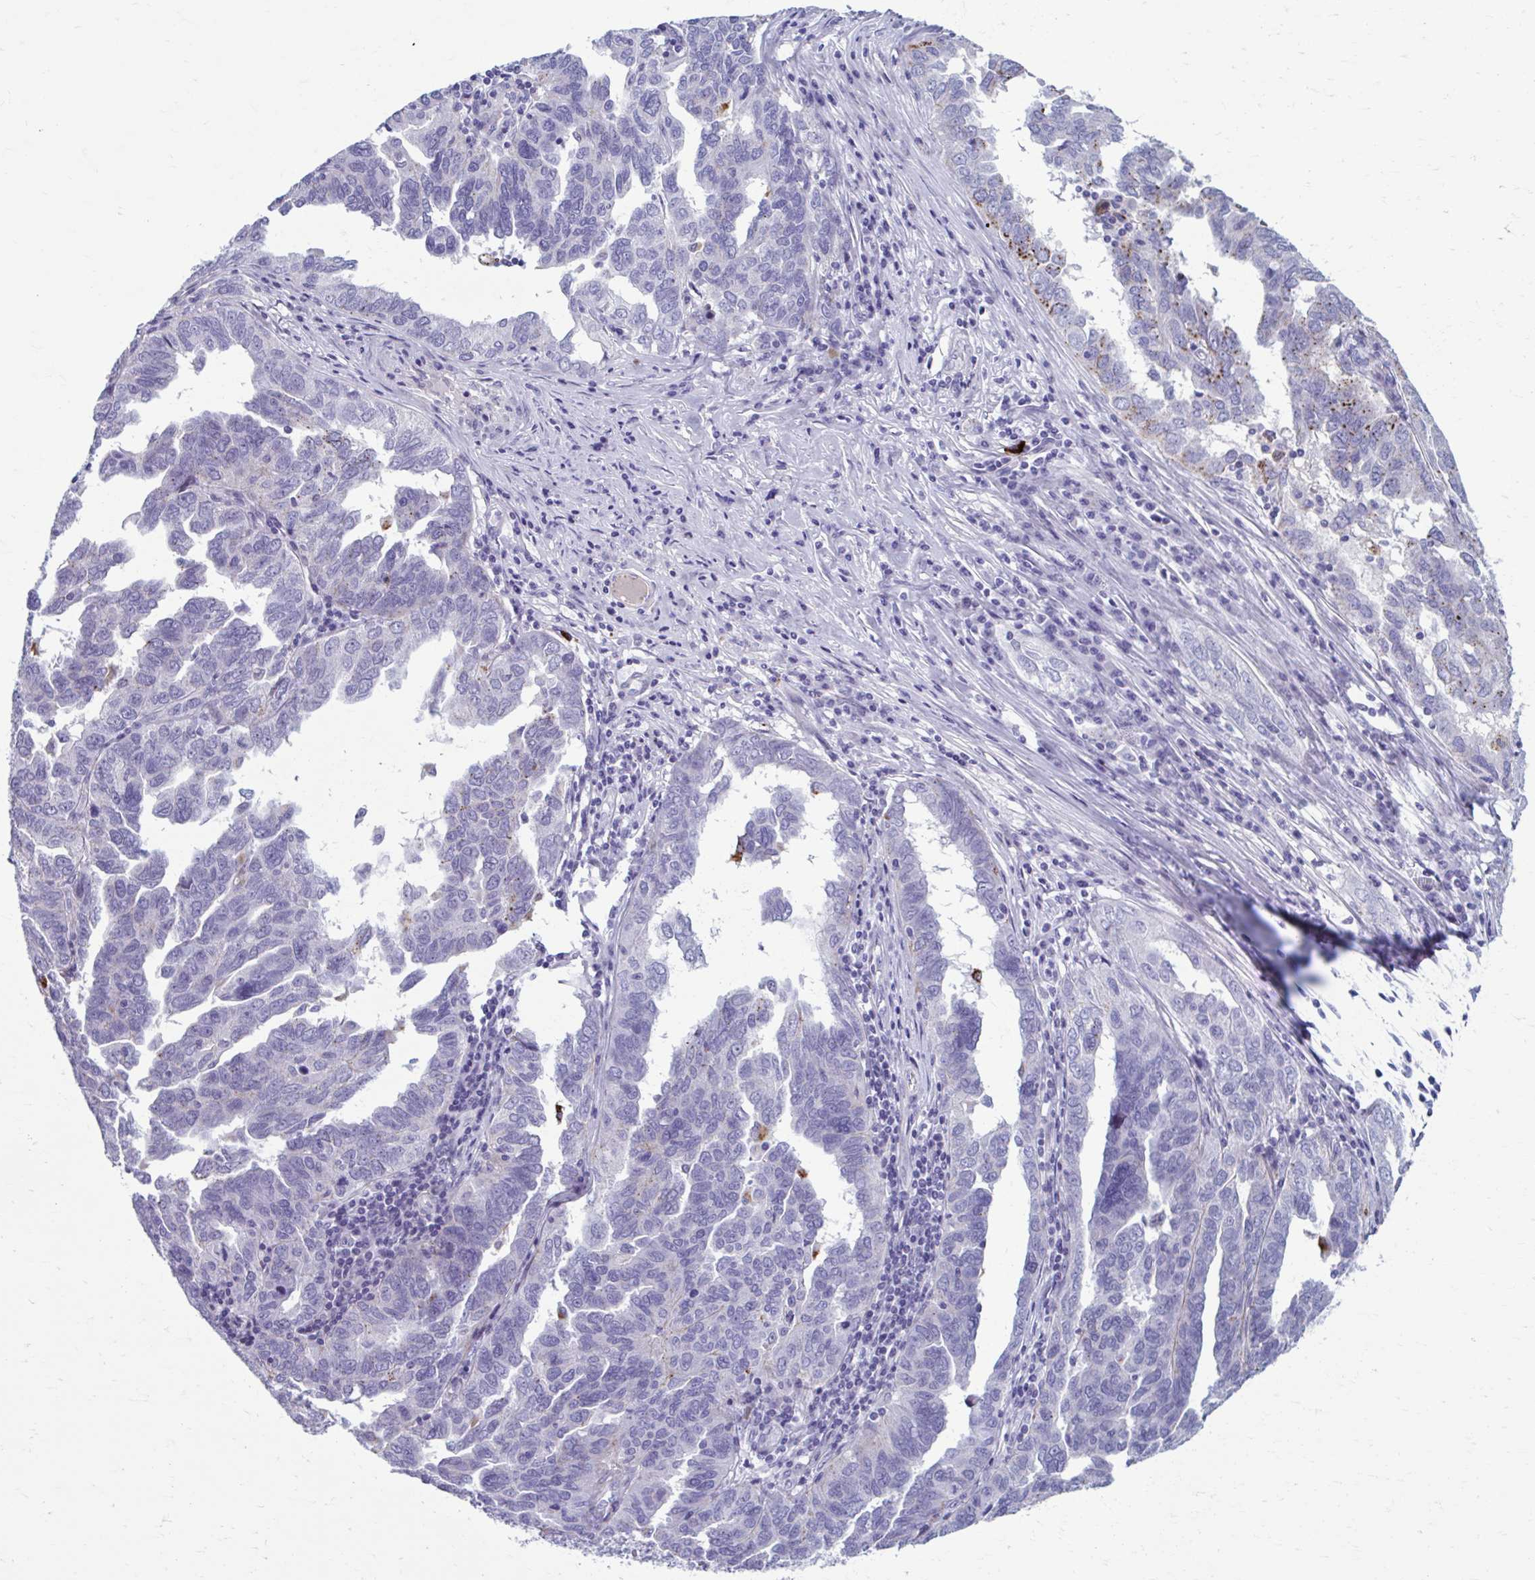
{"staining": {"intensity": "moderate", "quantity": "<25%", "location": "cytoplasmic/membranous"}, "tissue": "ovarian cancer", "cell_type": "Tumor cells", "image_type": "cancer", "snomed": [{"axis": "morphology", "description": "Cystadenocarcinoma, serous, NOS"}, {"axis": "topography", "description": "Ovary"}], "caption": "The micrograph demonstrates immunohistochemical staining of ovarian serous cystadenocarcinoma. There is moderate cytoplasmic/membranous expression is appreciated in about <25% of tumor cells.", "gene": "C12orf71", "patient": {"sex": "female", "age": 64}}